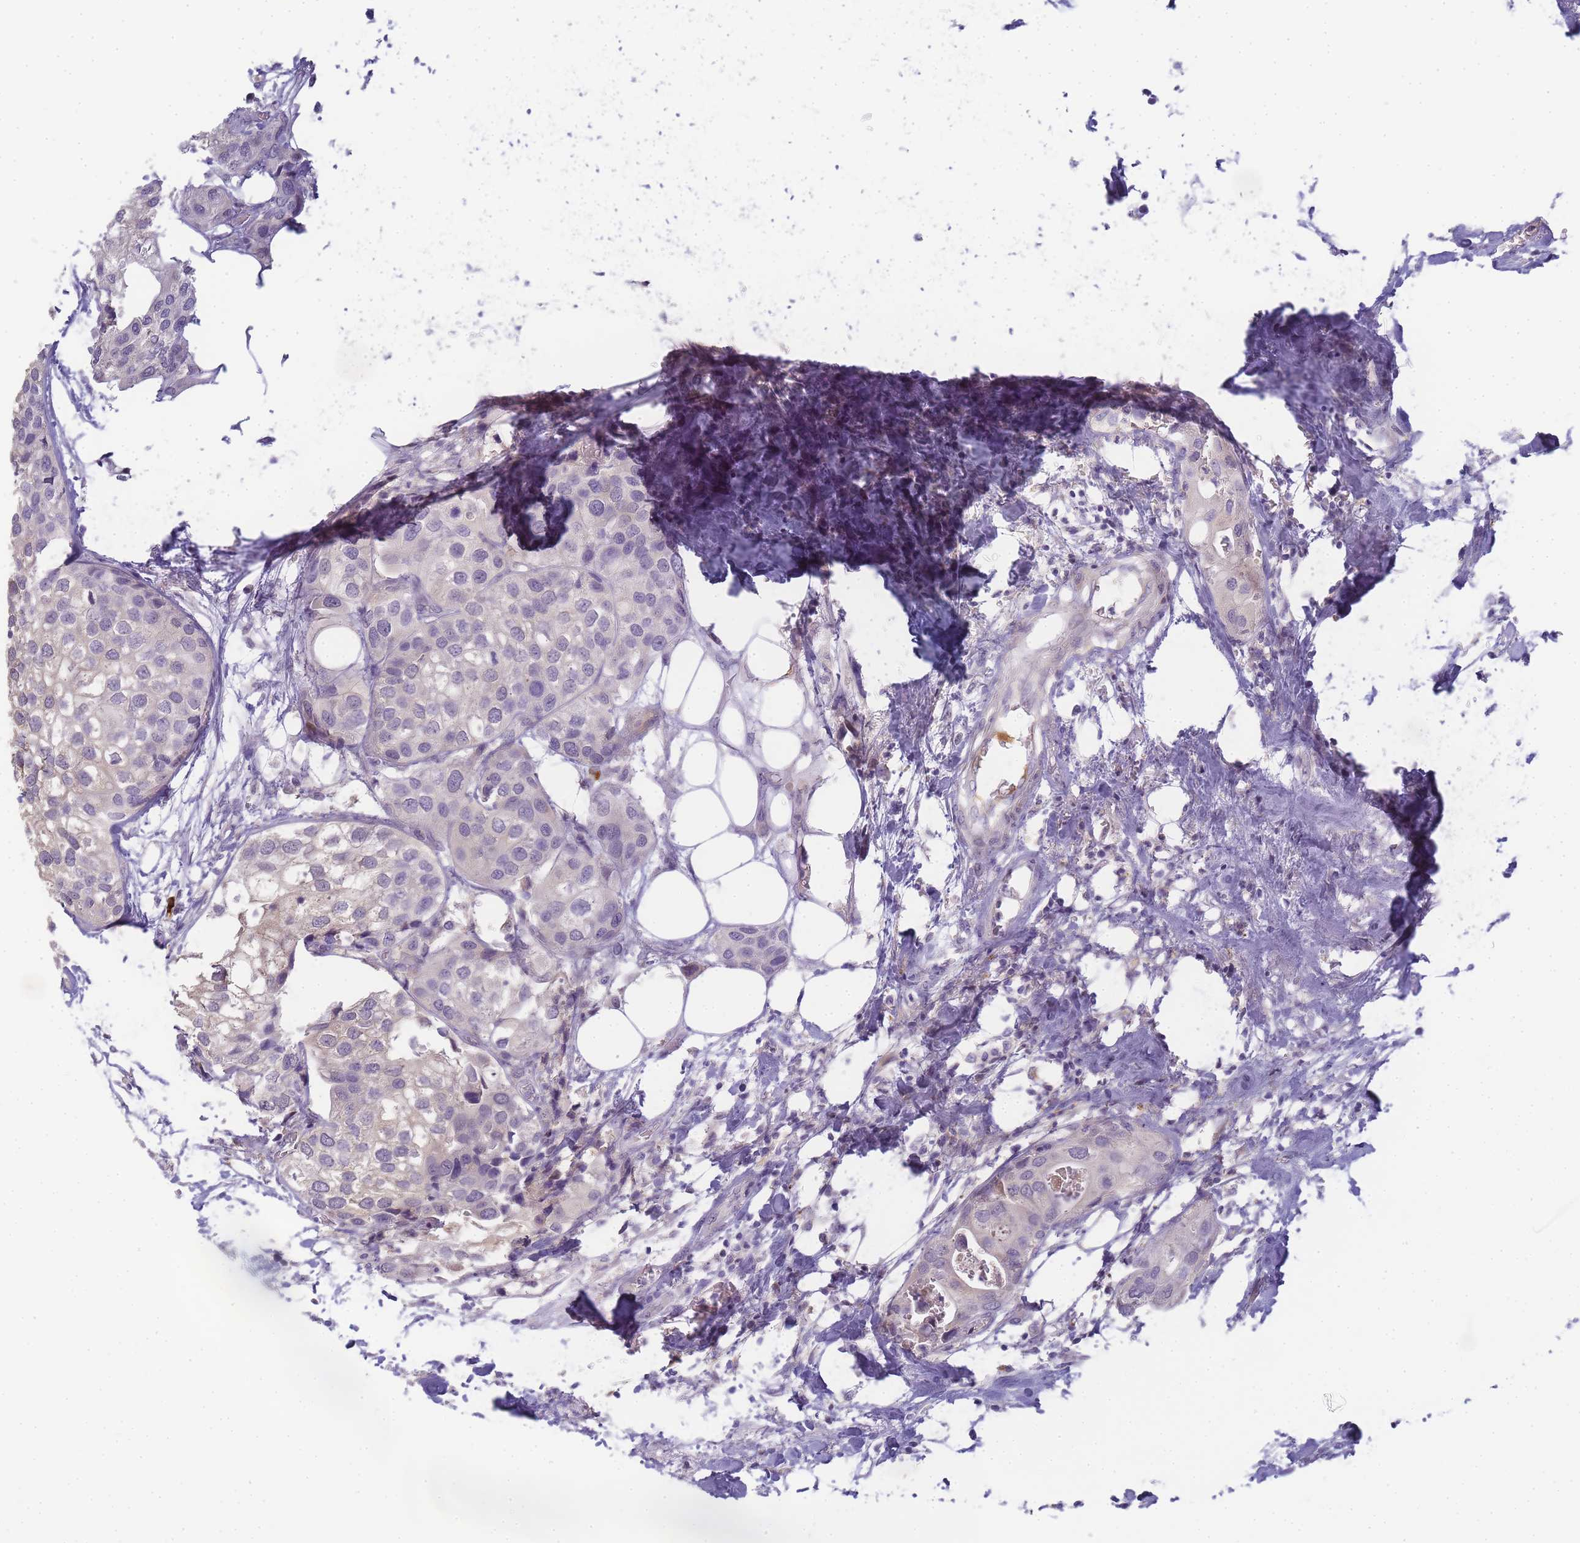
{"staining": {"intensity": "negative", "quantity": "none", "location": "none"}, "tissue": "urothelial cancer", "cell_type": "Tumor cells", "image_type": "cancer", "snomed": [{"axis": "morphology", "description": "Urothelial carcinoma, High grade"}, {"axis": "topography", "description": "Urinary bladder"}], "caption": "High magnification brightfield microscopy of urothelial carcinoma (high-grade) stained with DAB (3,3'-diaminobenzidine) (brown) and counterstained with hematoxylin (blue): tumor cells show no significant expression.", "gene": "RRAD", "patient": {"sex": "male", "age": 64}}